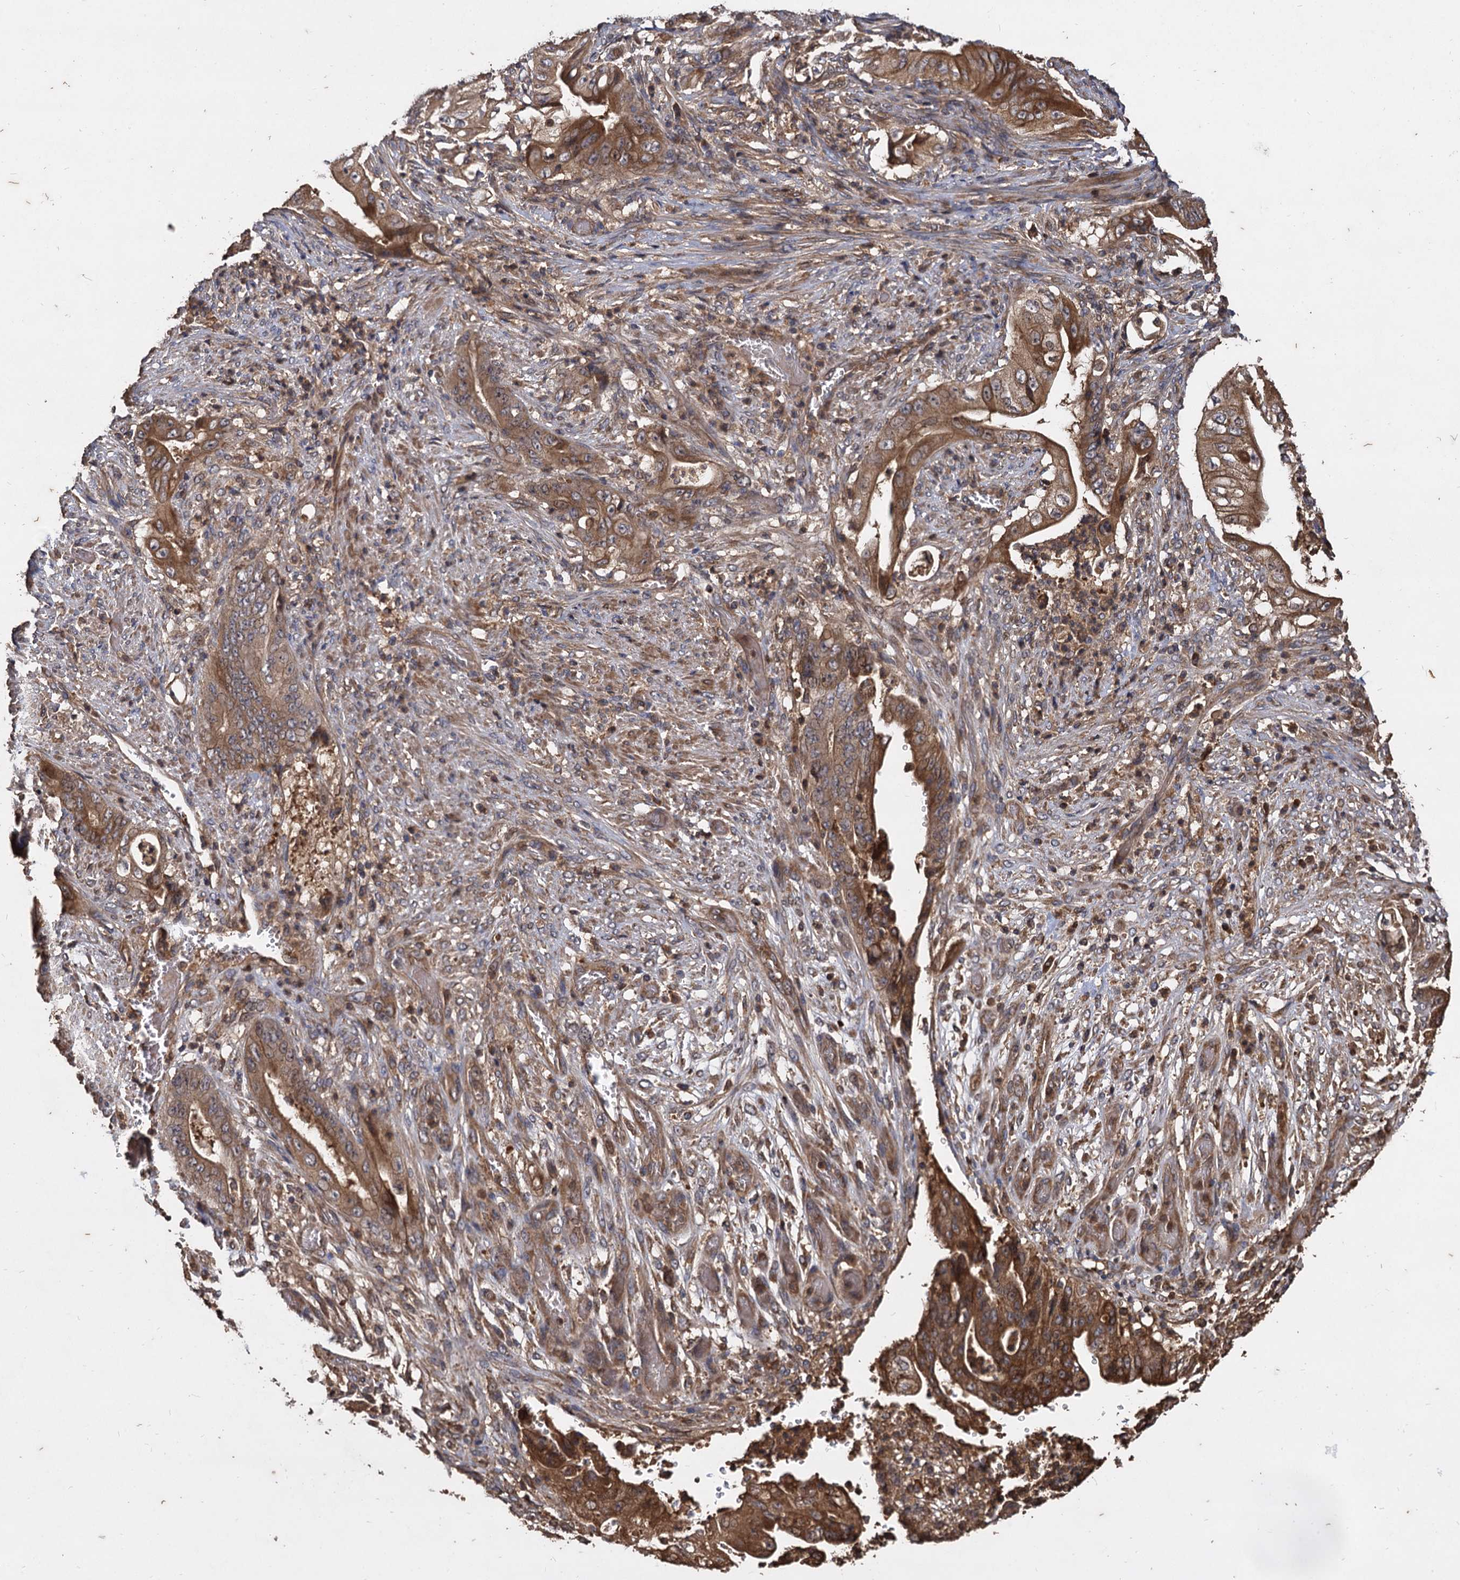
{"staining": {"intensity": "strong", "quantity": ">75%", "location": "cytoplasmic/membranous"}, "tissue": "stomach cancer", "cell_type": "Tumor cells", "image_type": "cancer", "snomed": [{"axis": "morphology", "description": "Adenocarcinoma, NOS"}, {"axis": "topography", "description": "Stomach"}], "caption": "Immunohistochemistry image of human stomach cancer (adenocarcinoma) stained for a protein (brown), which displays high levels of strong cytoplasmic/membranous expression in approximately >75% of tumor cells.", "gene": "GCLC", "patient": {"sex": "female", "age": 73}}